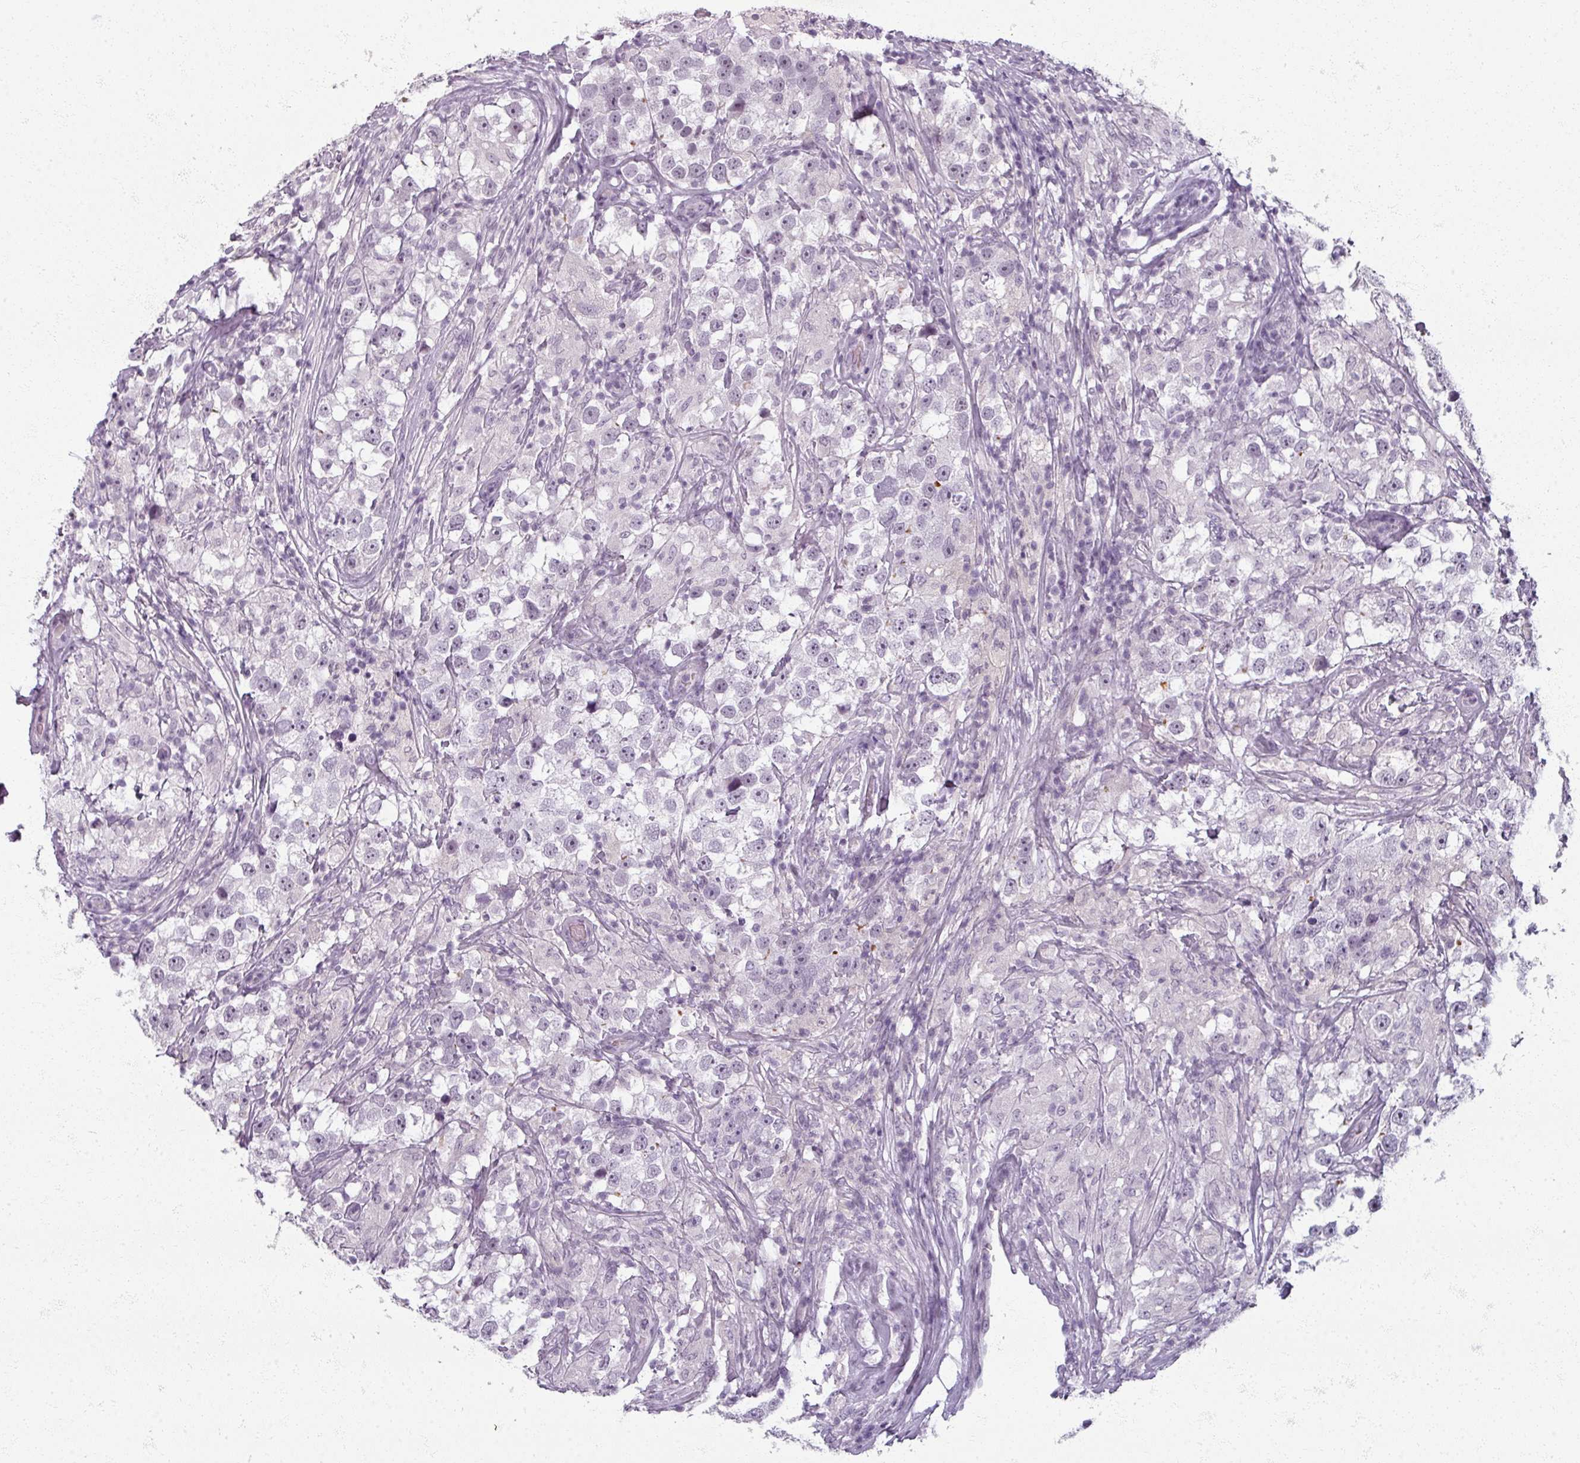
{"staining": {"intensity": "negative", "quantity": "none", "location": "none"}, "tissue": "testis cancer", "cell_type": "Tumor cells", "image_type": "cancer", "snomed": [{"axis": "morphology", "description": "Seminoma, NOS"}, {"axis": "topography", "description": "Testis"}], "caption": "Immunohistochemical staining of testis cancer (seminoma) reveals no significant staining in tumor cells.", "gene": "RFPL2", "patient": {"sex": "male", "age": 46}}